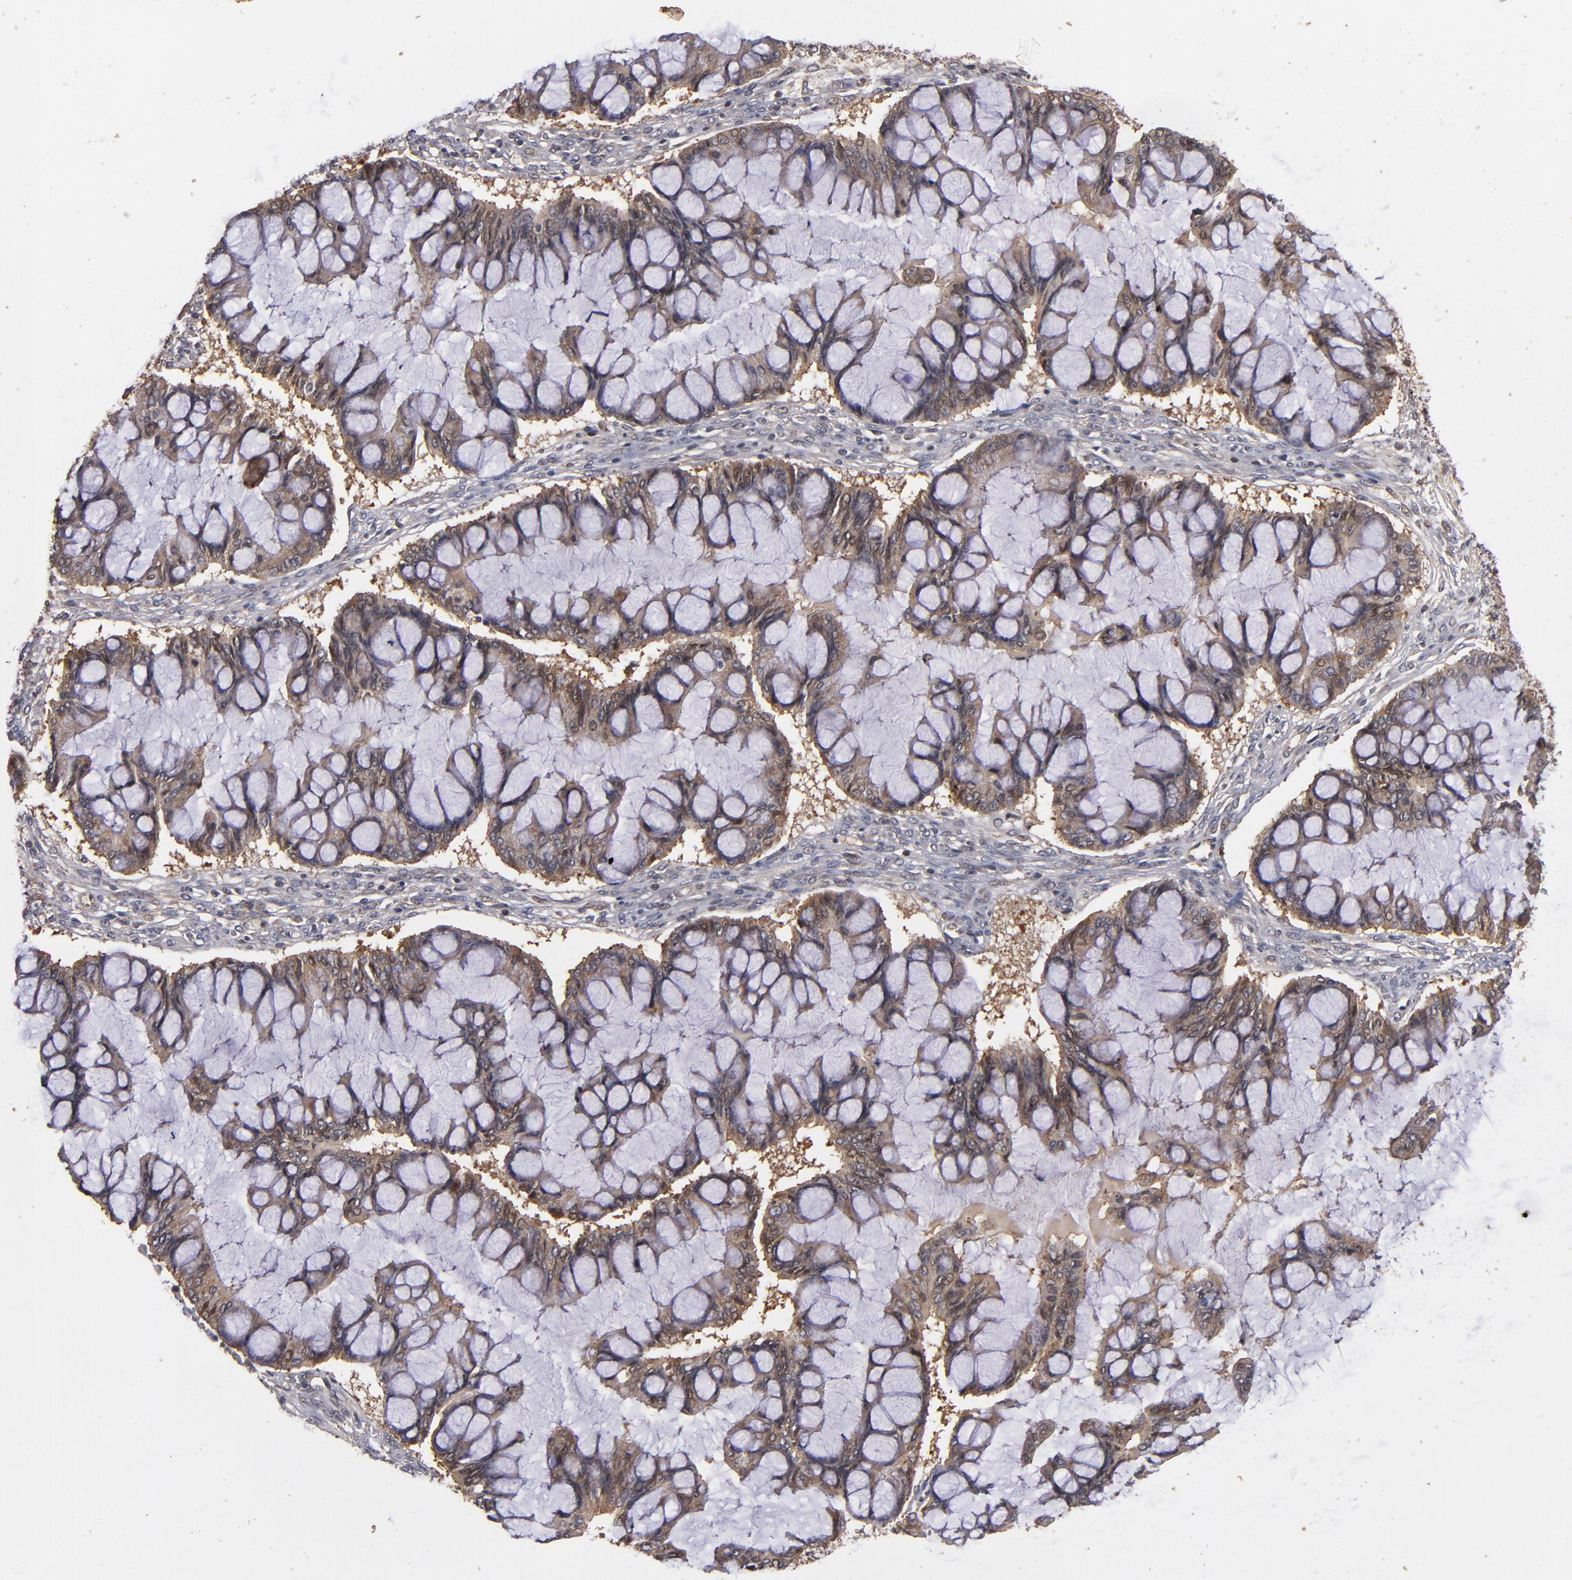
{"staining": {"intensity": "moderate", "quantity": ">75%", "location": "cytoplasmic/membranous"}, "tissue": "ovarian cancer", "cell_type": "Tumor cells", "image_type": "cancer", "snomed": [{"axis": "morphology", "description": "Cystadenocarcinoma, mucinous, NOS"}, {"axis": "topography", "description": "Ovary"}], "caption": "The image reveals immunohistochemical staining of ovarian mucinous cystadenocarcinoma. There is moderate cytoplasmic/membranous expression is identified in about >75% of tumor cells.", "gene": "BDKRB1", "patient": {"sex": "female", "age": 73}}